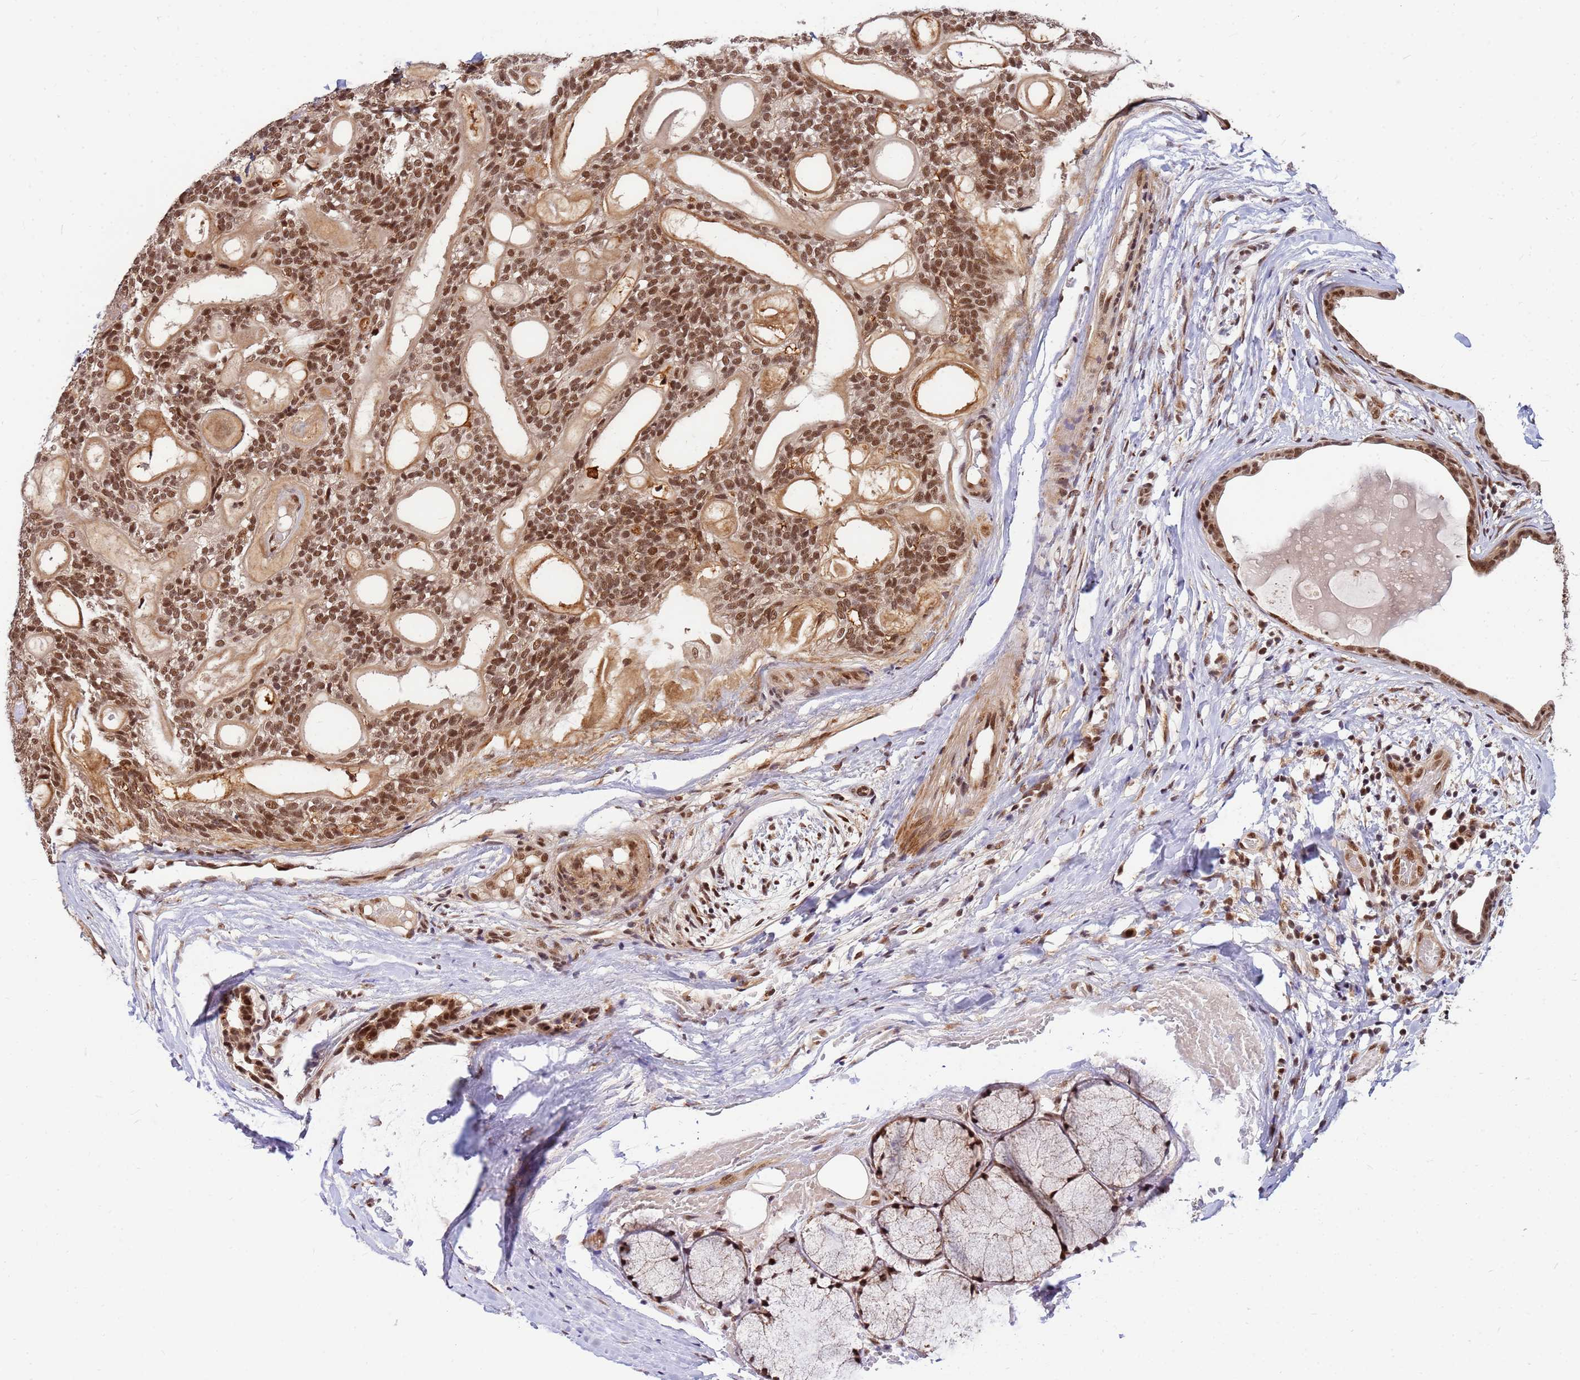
{"staining": {"intensity": "moderate", "quantity": ">75%", "location": "nuclear"}, "tissue": "head and neck cancer", "cell_type": "Tumor cells", "image_type": "cancer", "snomed": [{"axis": "morphology", "description": "Adenocarcinoma, NOS"}, {"axis": "topography", "description": "Head-Neck"}], "caption": "Immunohistochemical staining of head and neck cancer (adenocarcinoma) displays moderate nuclear protein positivity in about >75% of tumor cells.", "gene": "NCBP2", "patient": {"sex": "male", "age": 66}}